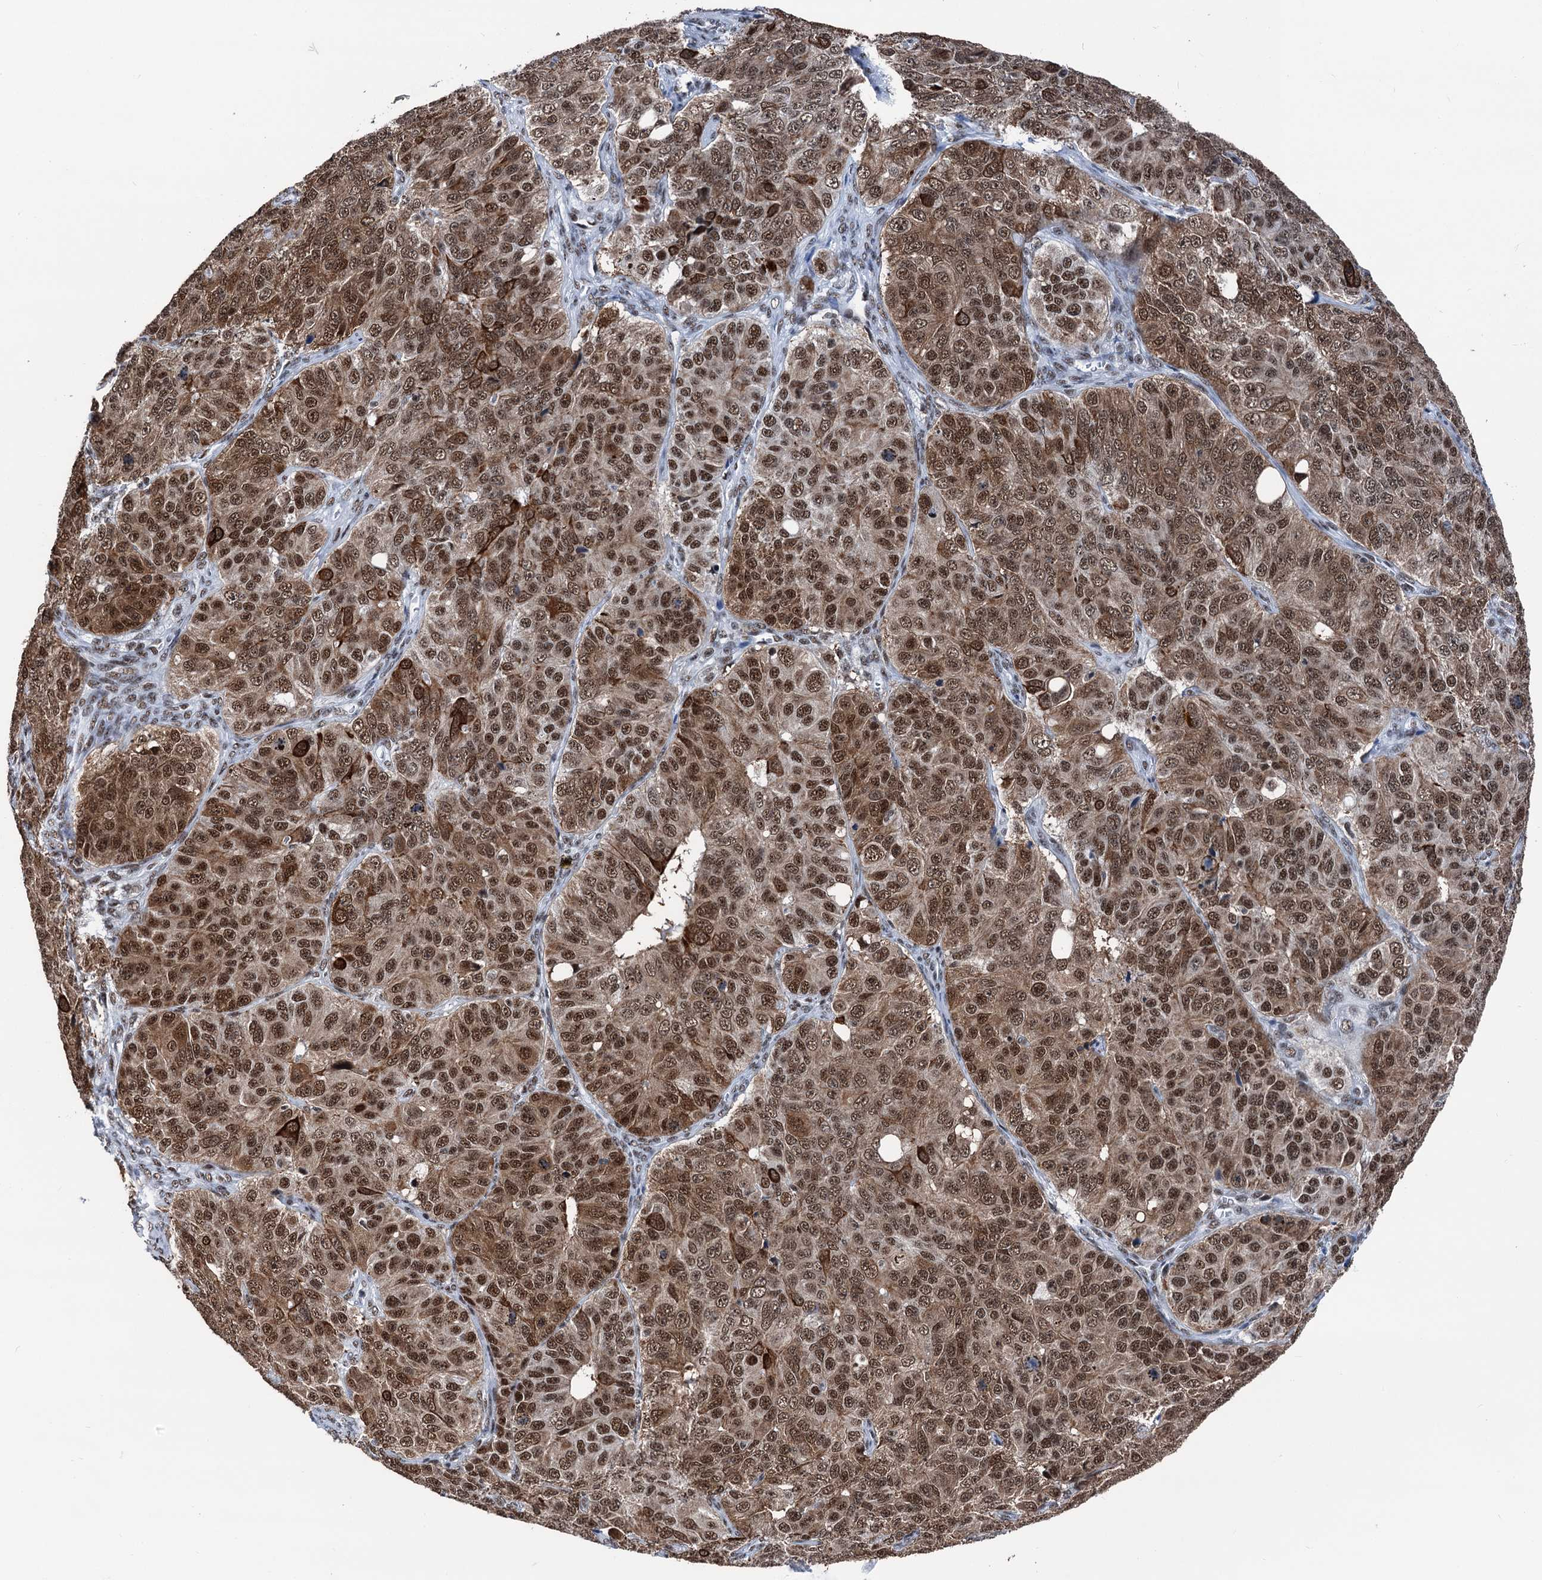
{"staining": {"intensity": "moderate", "quantity": ">75%", "location": "nuclear"}, "tissue": "ovarian cancer", "cell_type": "Tumor cells", "image_type": "cancer", "snomed": [{"axis": "morphology", "description": "Carcinoma, endometroid"}, {"axis": "topography", "description": "Ovary"}], "caption": "A high-resolution histopathology image shows immunohistochemistry staining of endometroid carcinoma (ovarian), which displays moderate nuclear expression in about >75% of tumor cells. Using DAB (brown) and hematoxylin (blue) stains, captured at high magnification using brightfield microscopy.", "gene": "DDX23", "patient": {"sex": "female", "age": 51}}